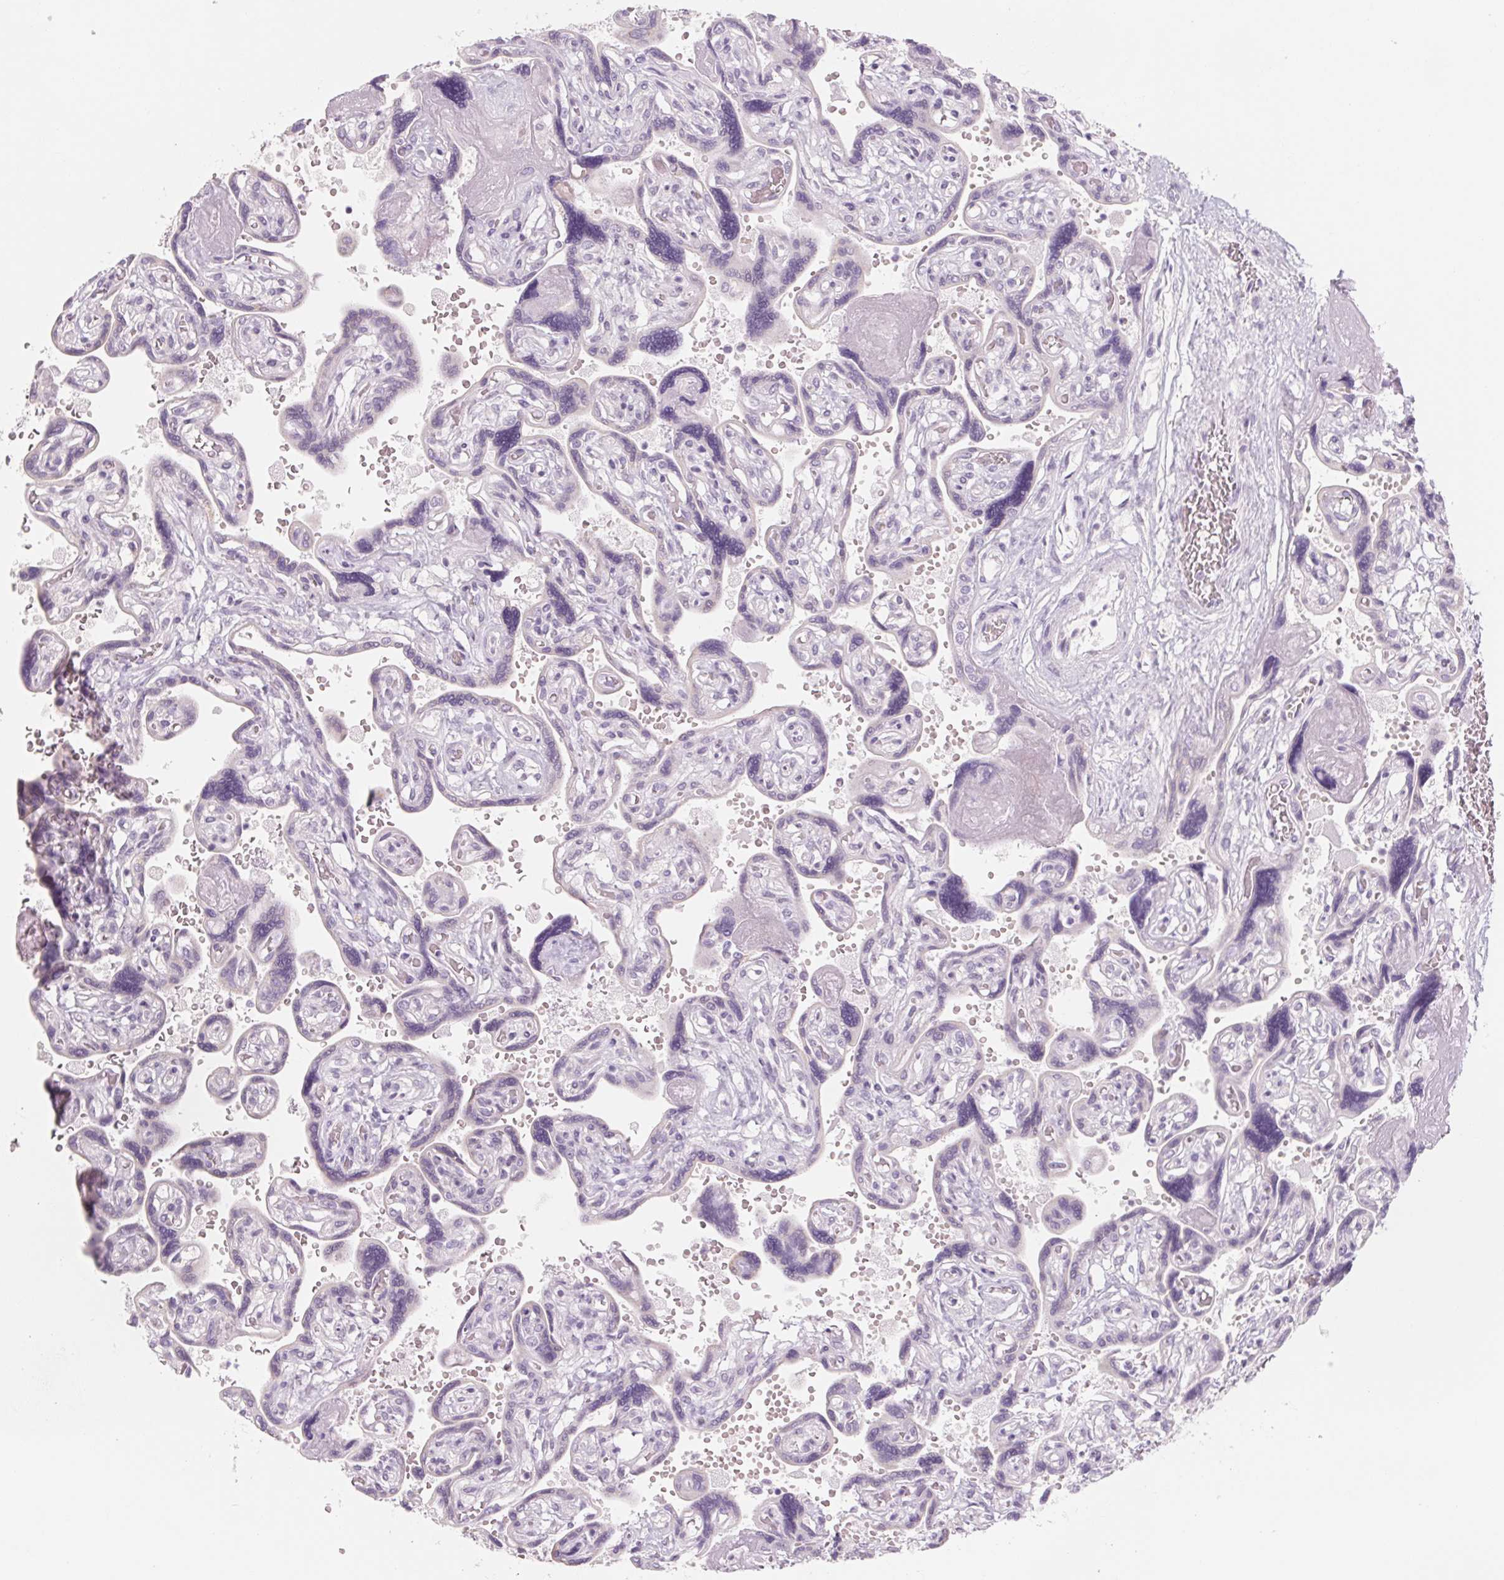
{"staining": {"intensity": "negative", "quantity": "none", "location": "none"}, "tissue": "placenta", "cell_type": "Decidual cells", "image_type": "normal", "snomed": [{"axis": "morphology", "description": "Normal tissue, NOS"}, {"axis": "topography", "description": "Placenta"}], "caption": "DAB immunohistochemical staining of normal placenta exhibits no significant staining in decidual cells.", "gene": "POU1F1", "patient": {"sex": "female", "age": 32}}